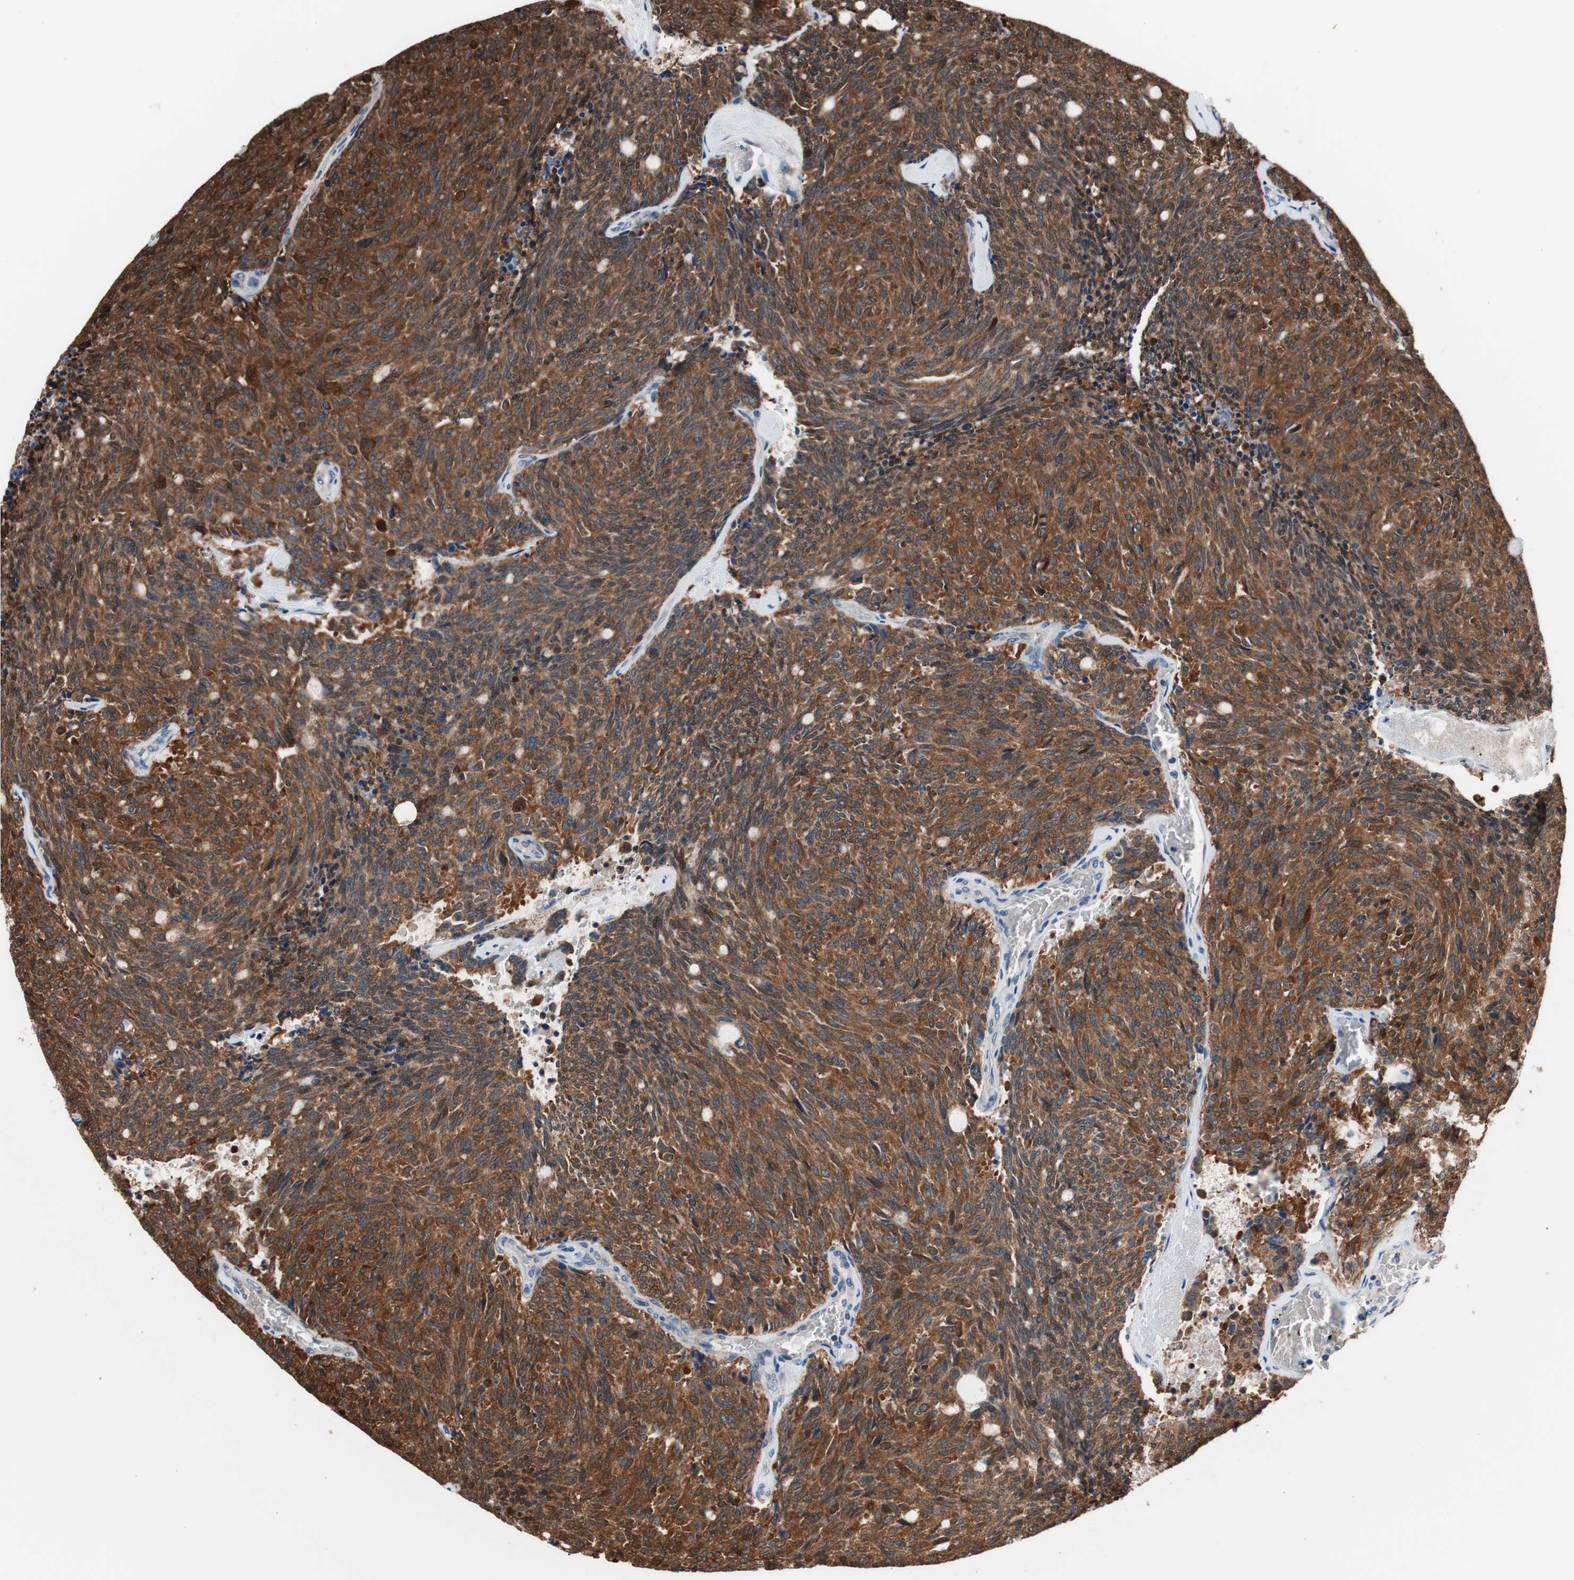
{"staining": {"intensity": "strong", "quantity": ">75%", "location": "cytoplasmic/membranous"}, "tissue": "carcinoid", "cell_type": "Tumor cells", "image_type": "cancer", "snomed": [{"axis": "morphology", "description": "Carcinoid, malignant, NOS"}, {"axis": "topography", "description": "Pancreas"}], "caption": "An immunohistochemistry (IHC) micrograph of tumor tissue is shown. Protein staining in brown highlights strong cytoplasmic/membranous positivity in carcinoid (malignant) within tumor cells.", "gene": "PRDX2", "patient": {"sex": "female", "age": 54}}